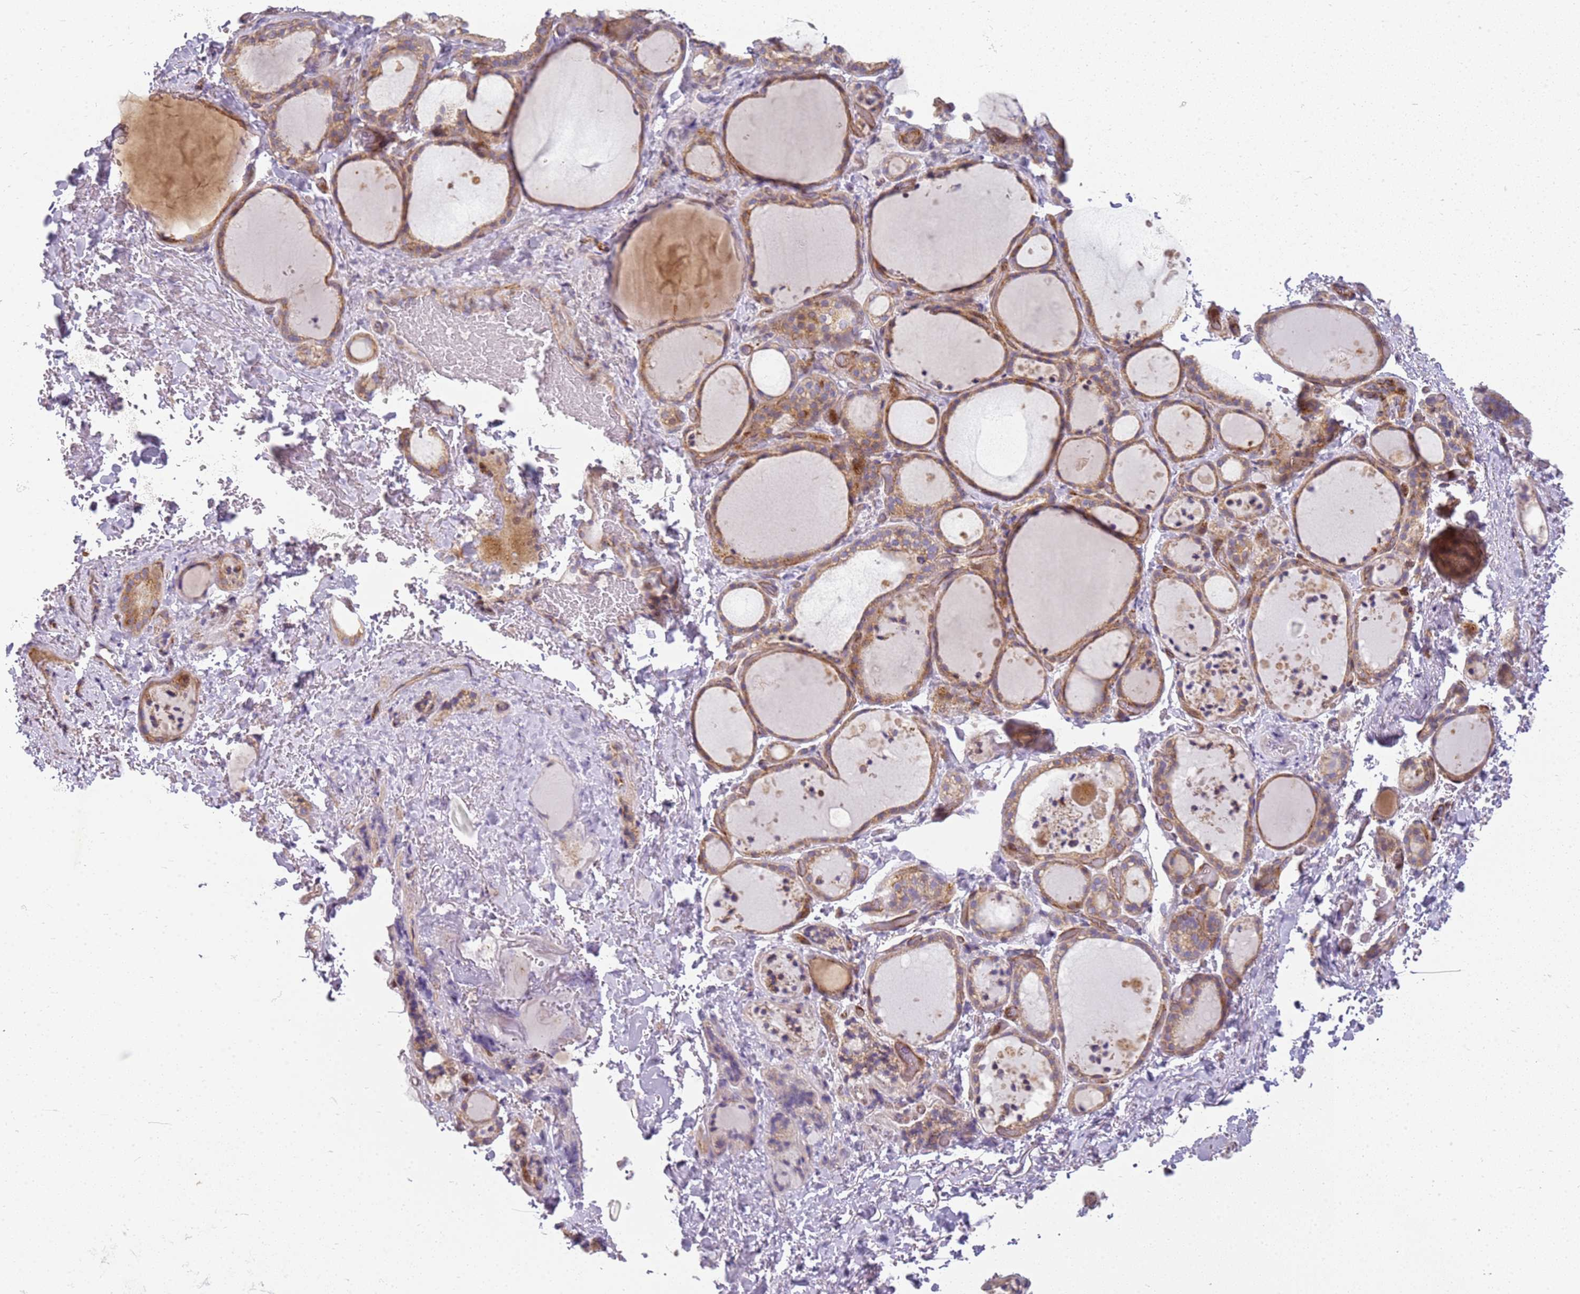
{"staining": {"intensity": "moderate", "quantity": ">75%", "location": "cytoplasmic/membranous"}, "tissue": "thyroid gland", "cell_type": "Glandular cells", "image_type": "normal", "snomed": [{"axis": "morphology", "description": "Normal tissue, NOS"}, {"axis": "topography", "description": "Thyroid gland"}], "caption": "Unremarkable thyroid gland displays moderate cytoplasmic/membranous staining in approximately >75% of glandular cells The staining was performed using DAB, with brown indicating positive protein expression. Nuclei are stained blue with hematoxylin..", "gene": "TMEM200C", "patient": {"sex": "female", "age": 44}}